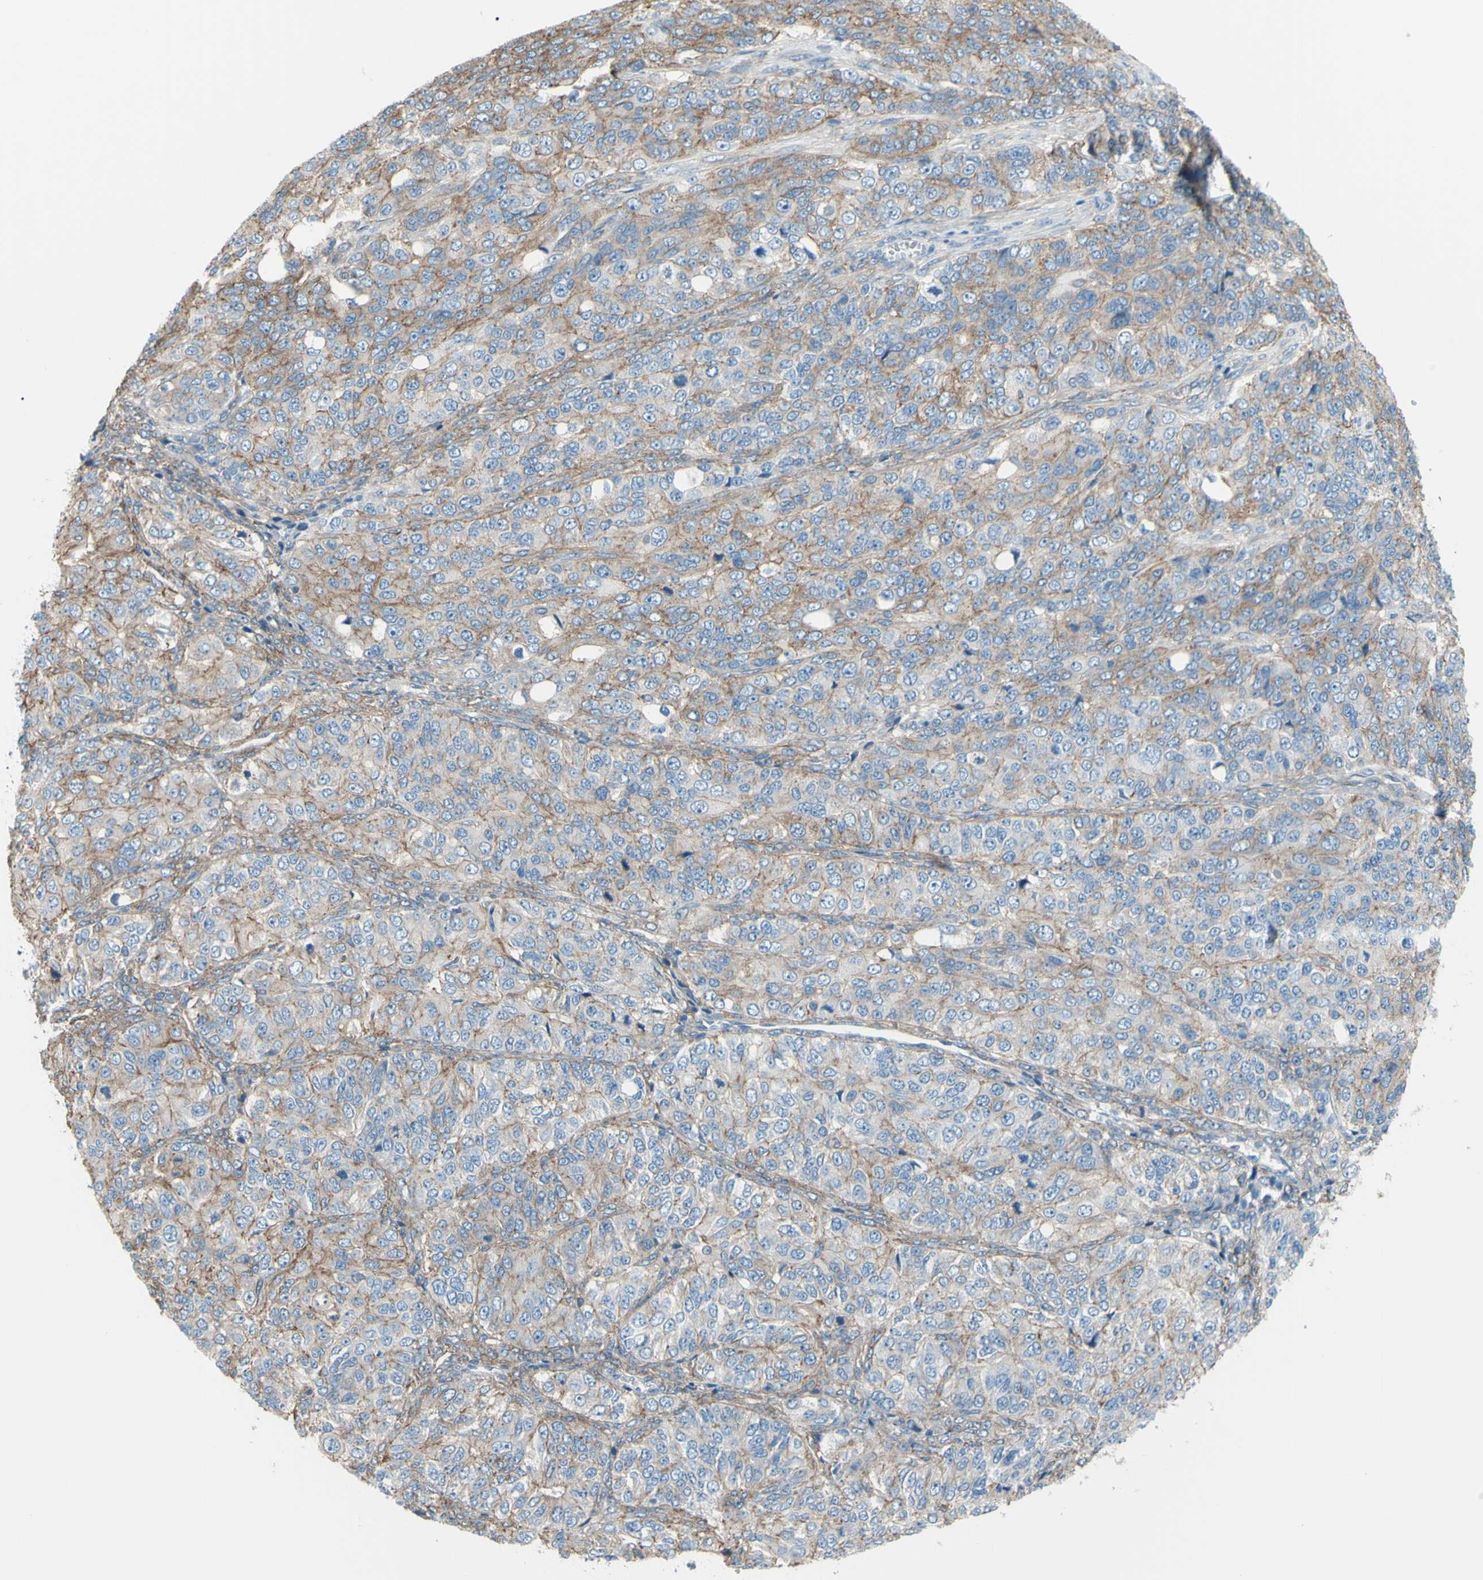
{"staining": {"intensity": "weak", "quantity": ">75%", "location": "cytoplasmic/membranous"}, "tissue": "ovarian cancer", "cell_type": "Tumor cells", "image_type": "cancer", "snomed": [{"axis": "morphology", "description": "Carcinoma, endometroid"}, {"axis": "topography", "description": "Ovary"}], "caption": "Human ovarian cancer stained for a protein (brown) demonstrates weak cytoplasmic/membranous positive expression in approximately >75% of tumor cells.", "gene": "ADD1", "patient": {"sex": "female", "age": 51}}